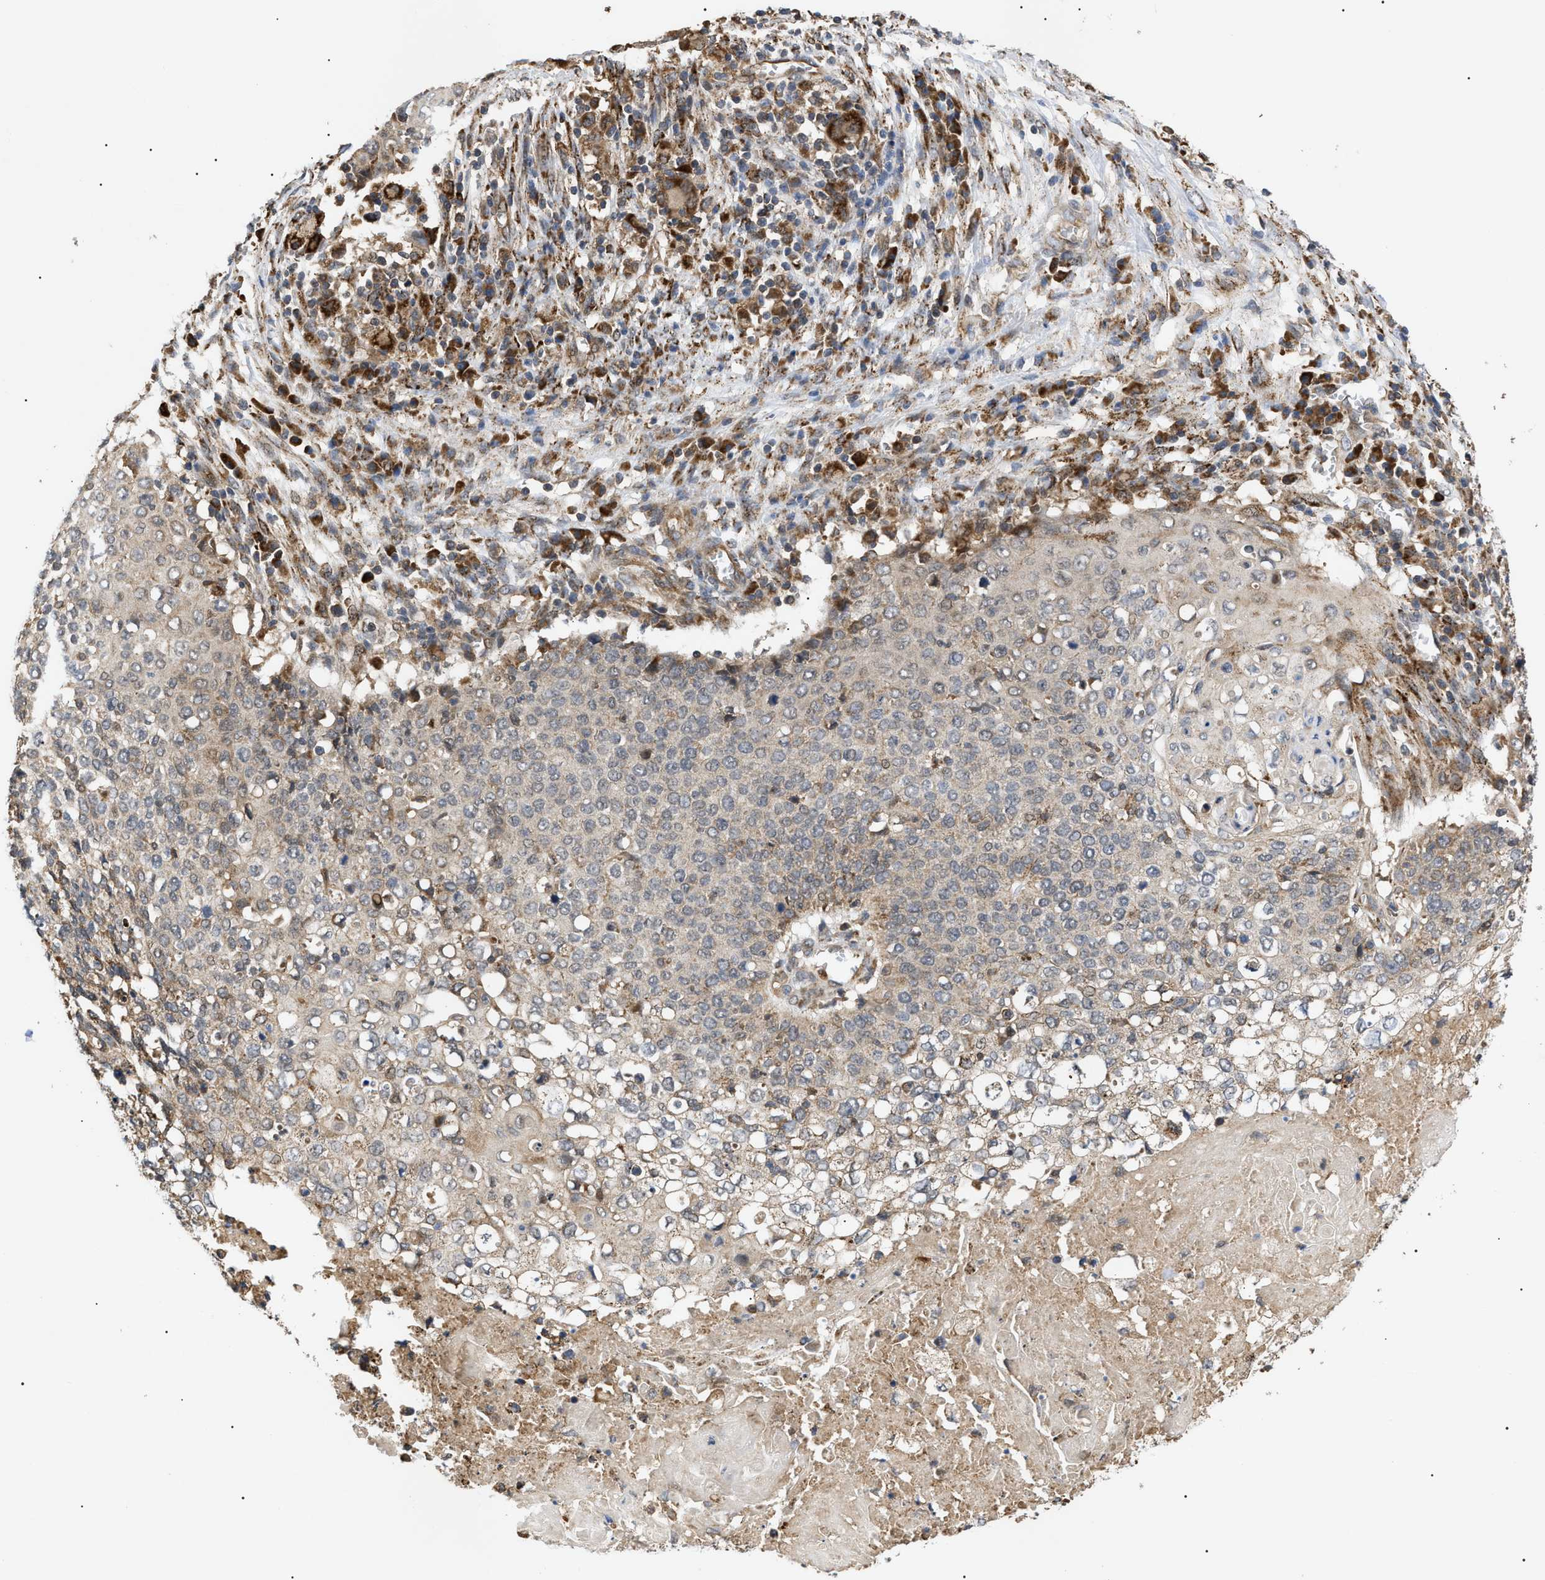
{"staining": {"intensity": "weak", "quantity": "<25%", "location": "cytoplasmic/membranous"}, "tissue": "cervical cancer", "cell_type": "Tumor cells", "image_type": "cancer", "snomed": [{"axis": "morphology", "description": "Squamous cell carcinoma, NOS"}, {"axis": "topography", "description": "Cervix"}], "caption": "There is no significant expression in tumor cells of cervical cancer (squamous cell carcinoma). Brightfield microscopy of IHC stained with DAB (brown) and hematoxylin (blue), captured at high magnification.", "gene": "ASTL", "patient": {"sex": "female", "age": 39}}